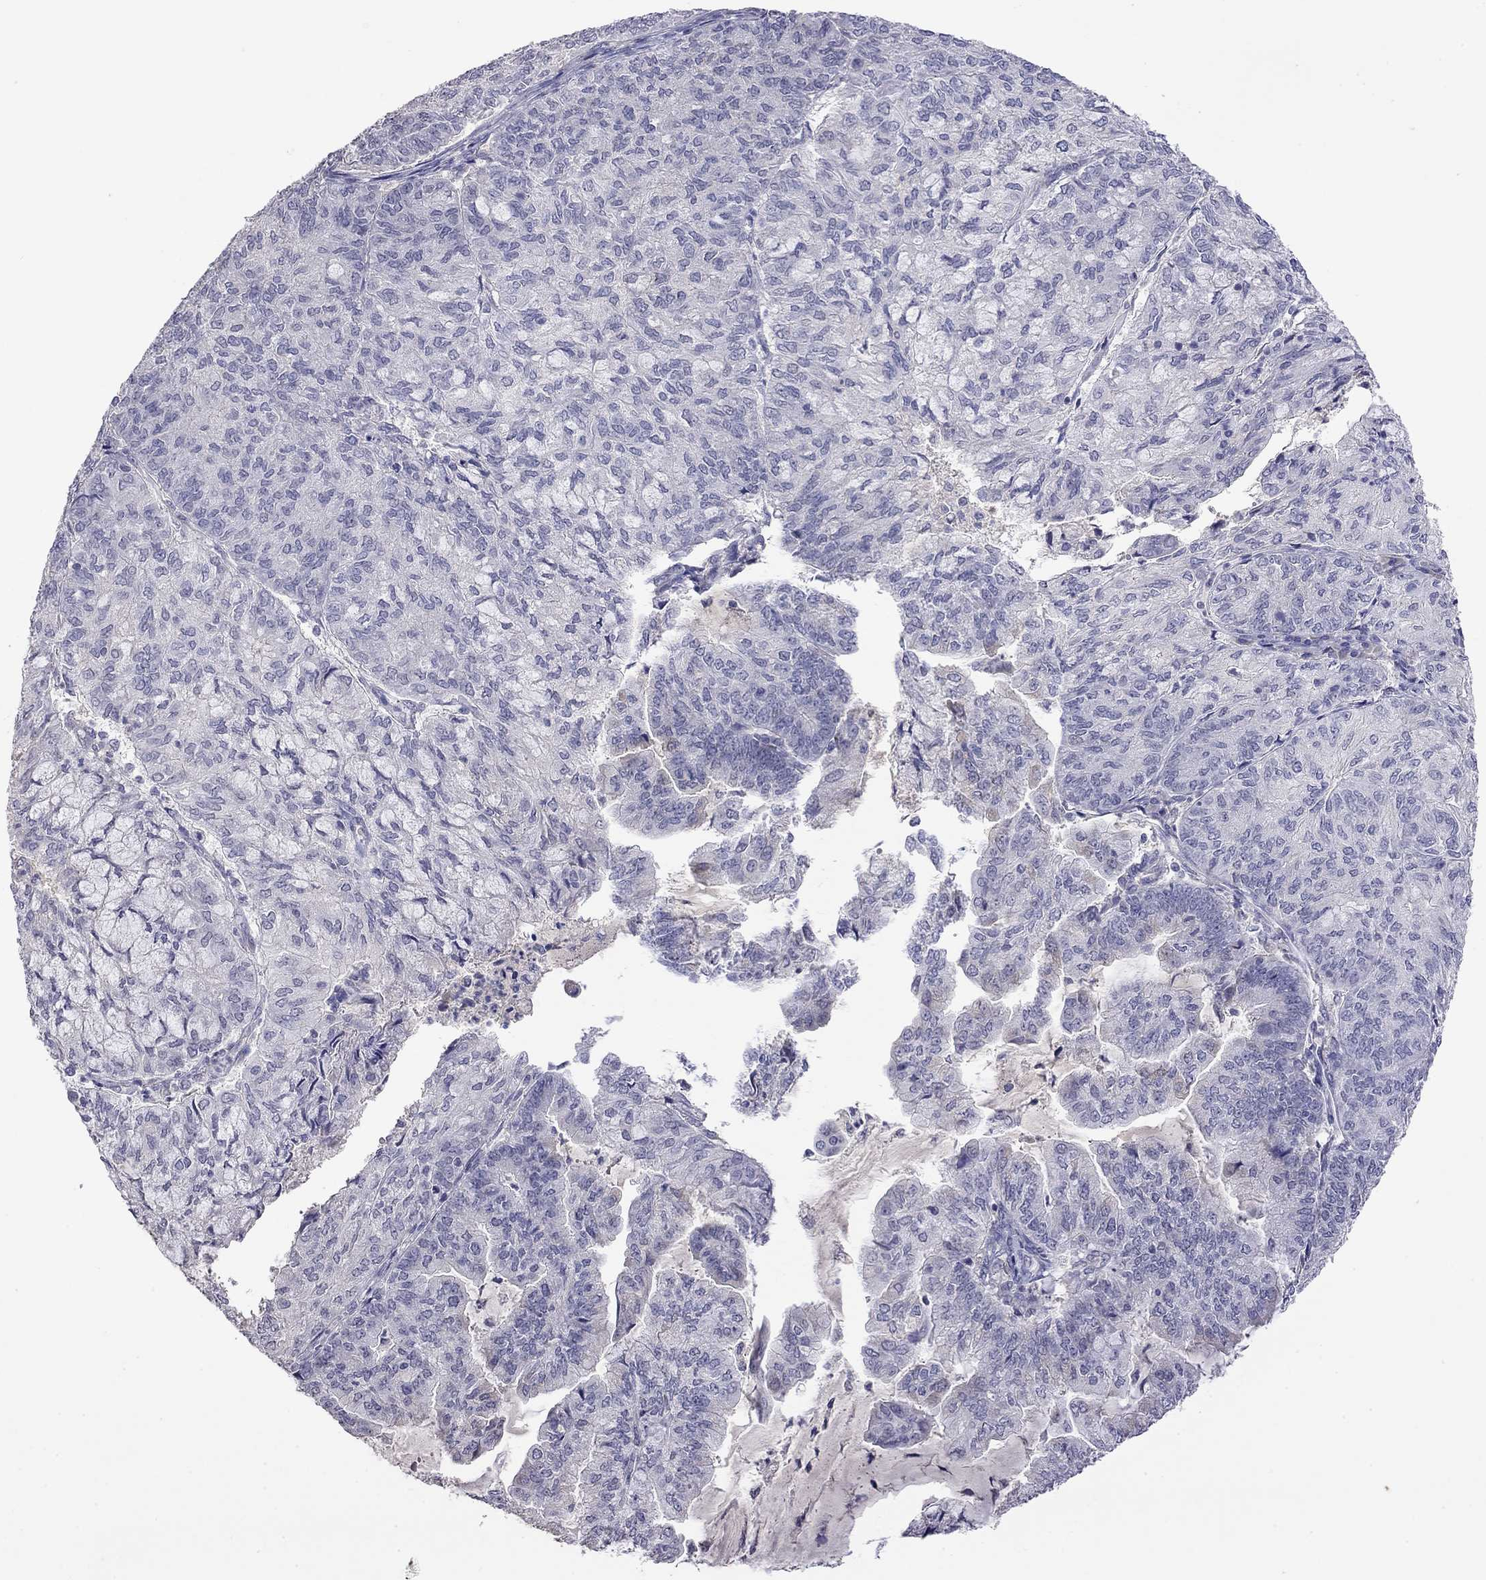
{"staining": {"intensity": "negative", "quantity": "none", "location": "none"}, "tissue": "endometrial cancer", "cell_type": "Tumor cells", "image_type": "cancer", "snomed": [{"axis": "morphology", "description": "Adenocarcinoma, NOS"}, {"axis": "topography", "description": "Endometrium"}], "caption": "This is an immunohistochemistry histopathology image of human adenocarcinoma (endometrial). There is no expression in tumor cells.", "gene": "WNK3", "patient": {"sex": "female", "age": 82}}